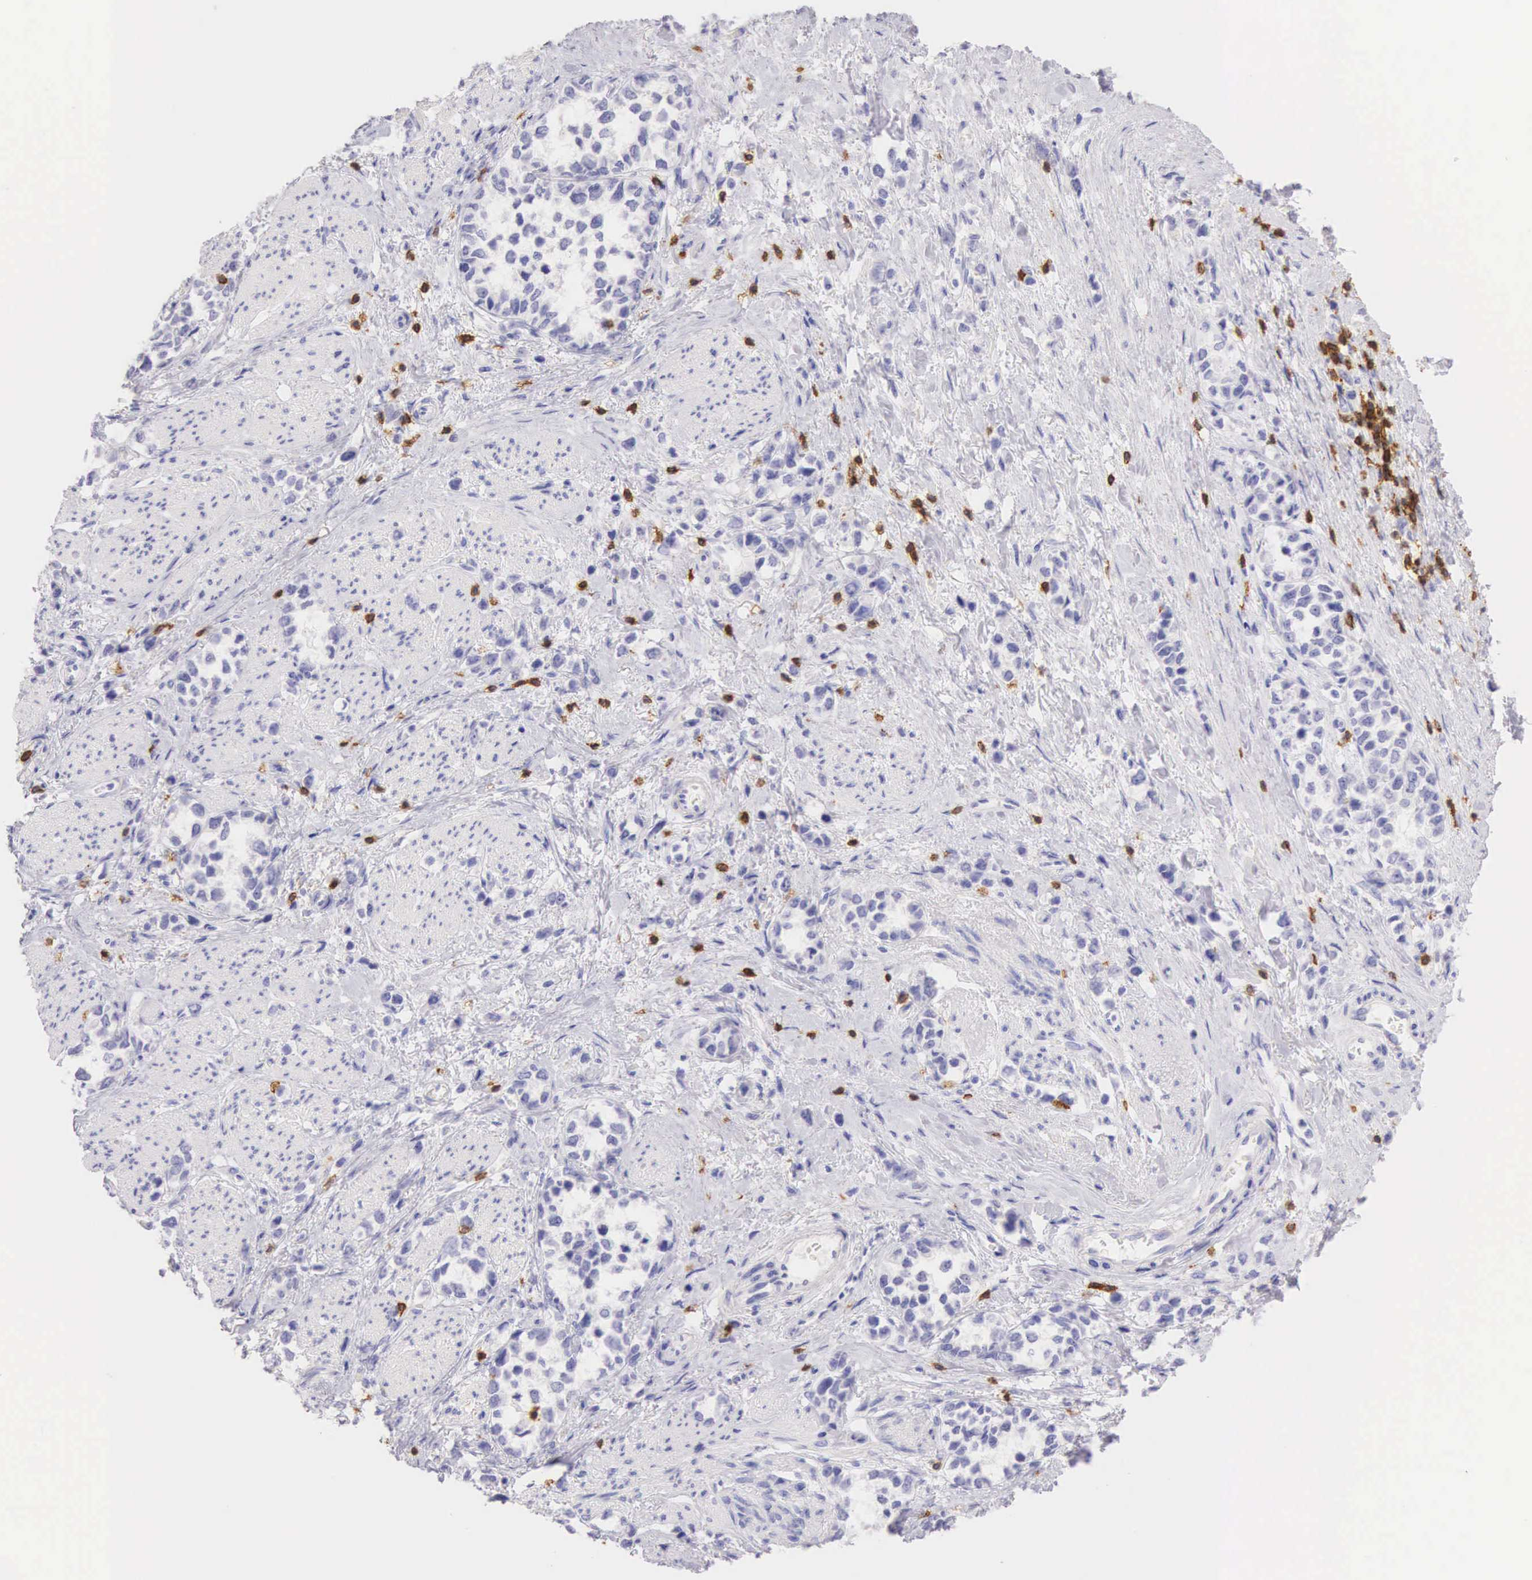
{"staining": {"intensity": "negative", "quantity": "none", "location": "none"}, "tissue": "stomach cancer", "cell_type": "Tumor cells", "image_type": "cancer", "snomed": [{"axis": "morphology", "description": "Adenocarcinoma, NOS"}, {"axis": "topography", "description": "Stomach, upper"}], "caption": "This is an IHC histopathology image of stomach adenocarcinoma. There is no expression in tumor cells.", "gene": "CD3E", "patient": {"sex": "male", "age": 76}}